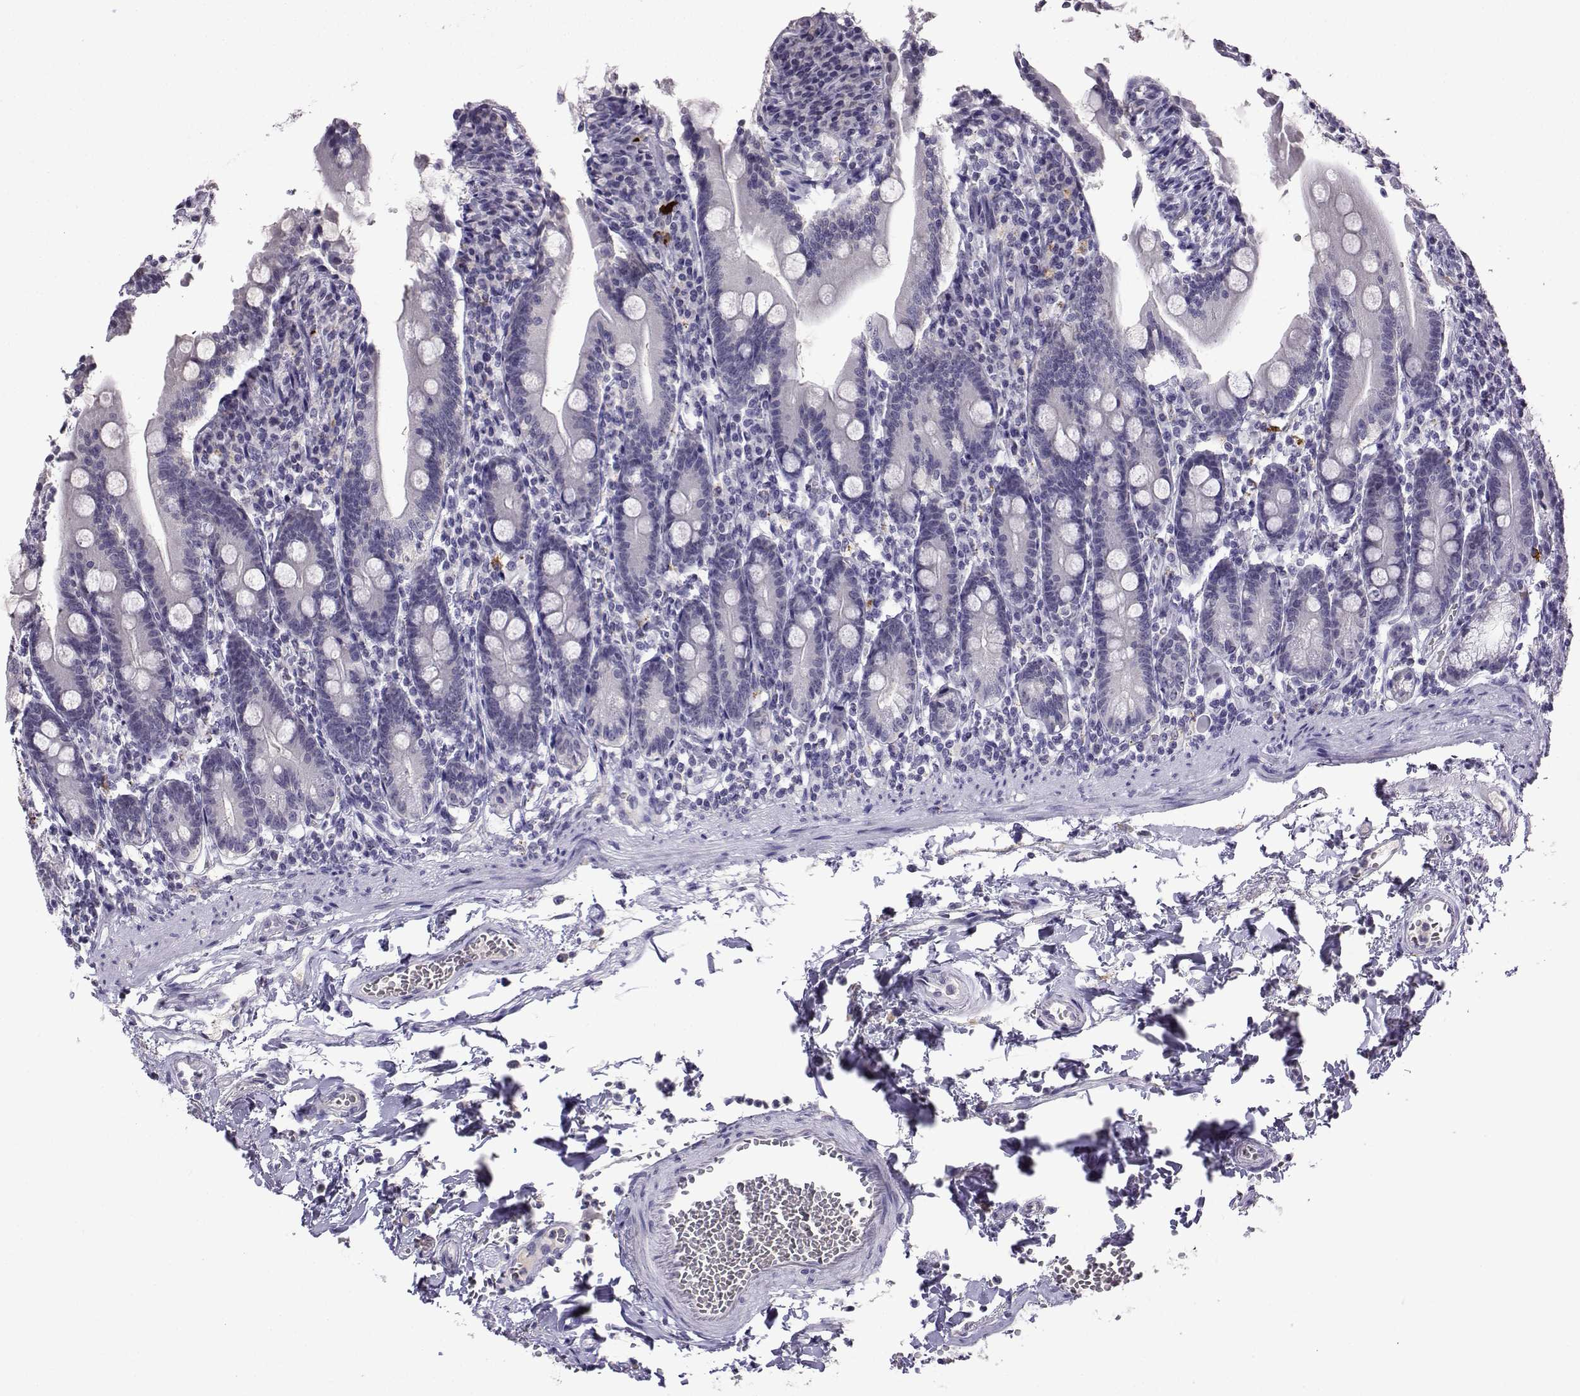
{"staining": {"intensity": "negative", "quantity": "none", "location": "none"}, "tissue": "duodenum", "cell_type": "Glandular cells", "image_type": "normal", "snomed": [{"axis": "morphology", "description": "Normal tissue, NOS"}, {"axis": "topography", "description": "Duodenum"}], "caption": "High magnification brightfield microscopy of unremarkable duodenum stained with DAB (3,3'-diaminobenzidine) (brown) and counterstained with hematoxylin (blue): glandular cells show no significant staining. (Stains: DAB immunohistochemistry (IHC) with hematoxylin counter stain, Microscopy: brightfield microscopy at high magnification).", "gene": "LRFN2", "patient": {"sex": "female", "age": 67}}